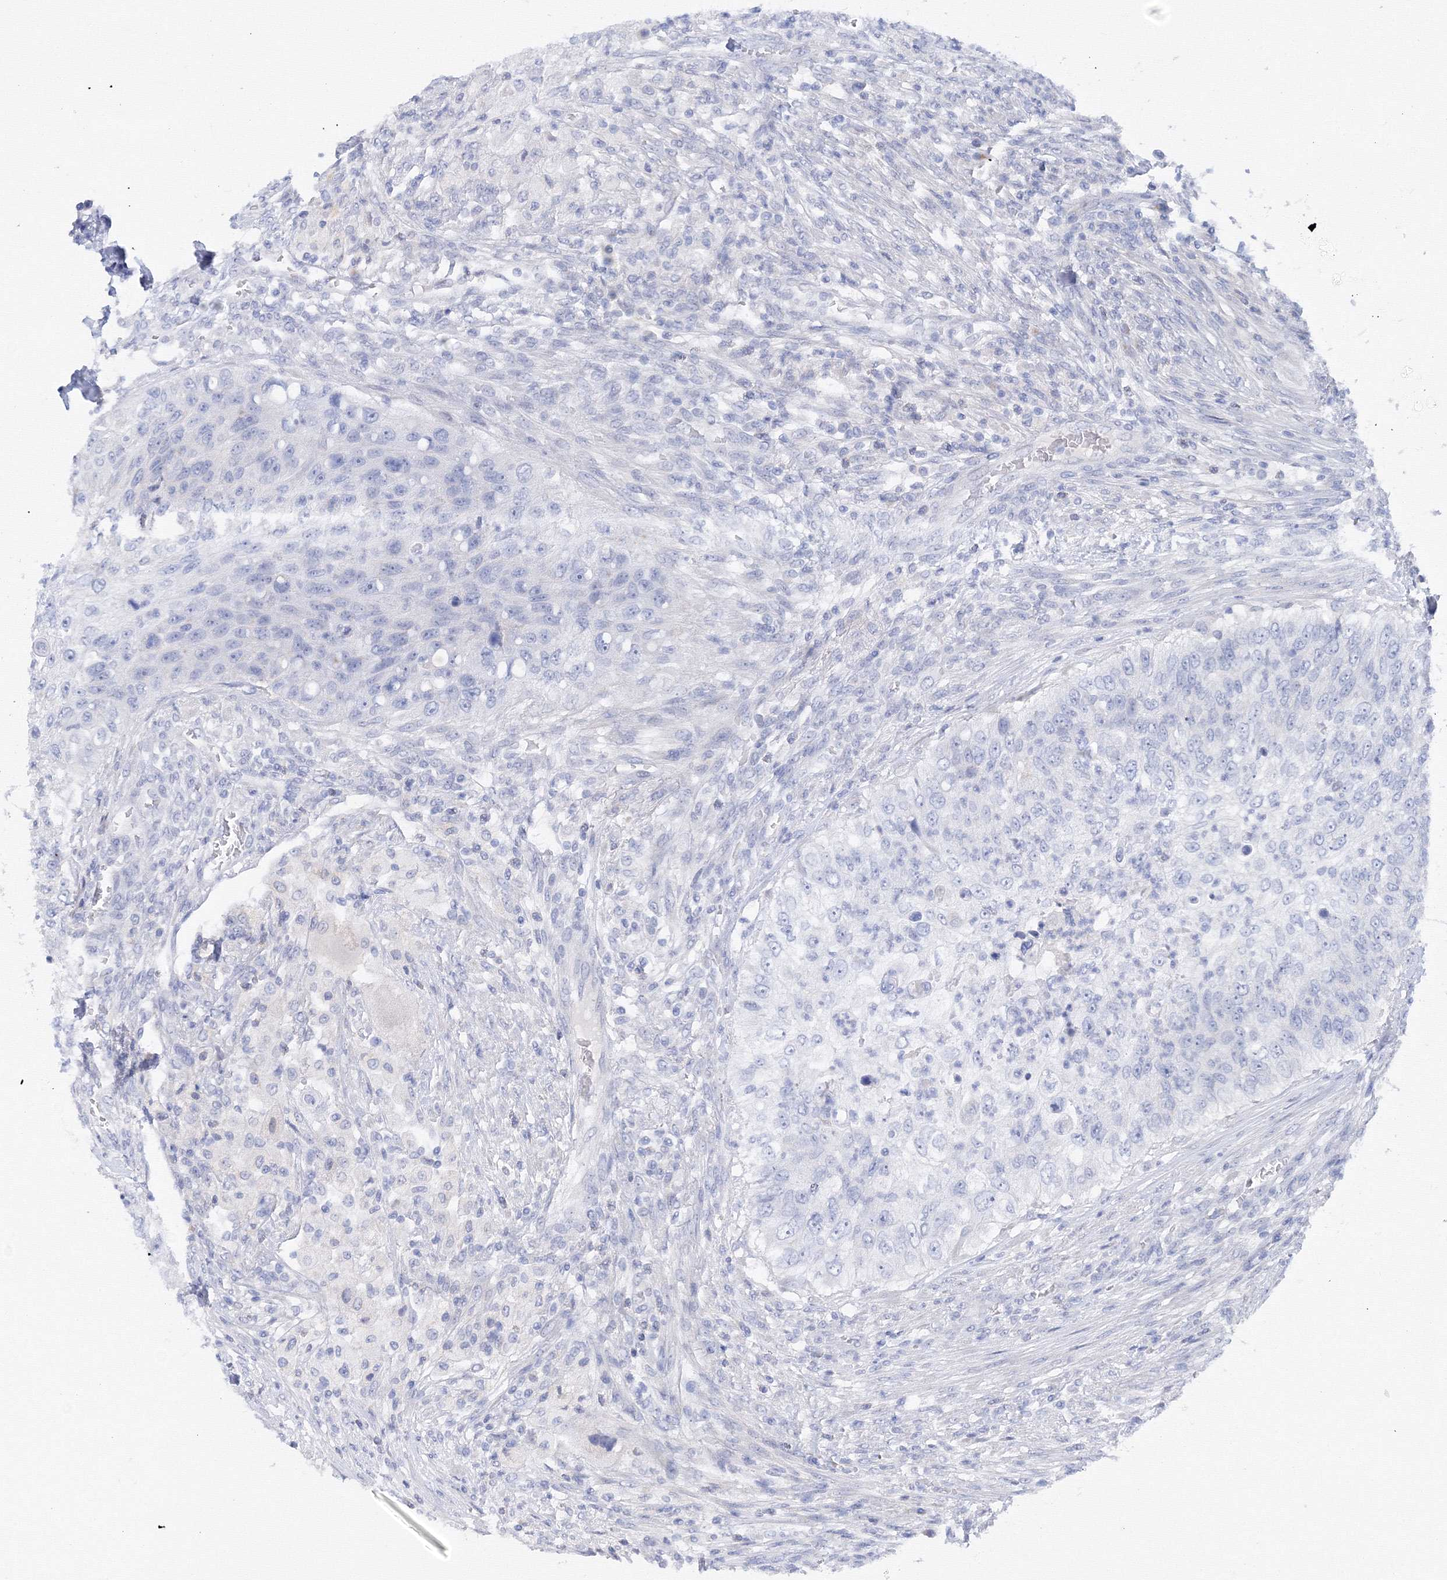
{"staining": {"intensity": "negative", "quantity": "none", "location": "none"}, "tissue": "urothelial cancer", "cell_type": "Tumor cells", "image_type": "cancer", "snomed": [{"axis": "morphology", "description": "Urothelial carcinoma, High grade"}, {"axis": "topography", "description": "Urinary bladder"}], "caption": "Immunohistochemistry of urothelial cancer exhibits no positivity in tumor cells.", "gene": "TAMM41", "patient": {"sex": "female", "age": 60}}